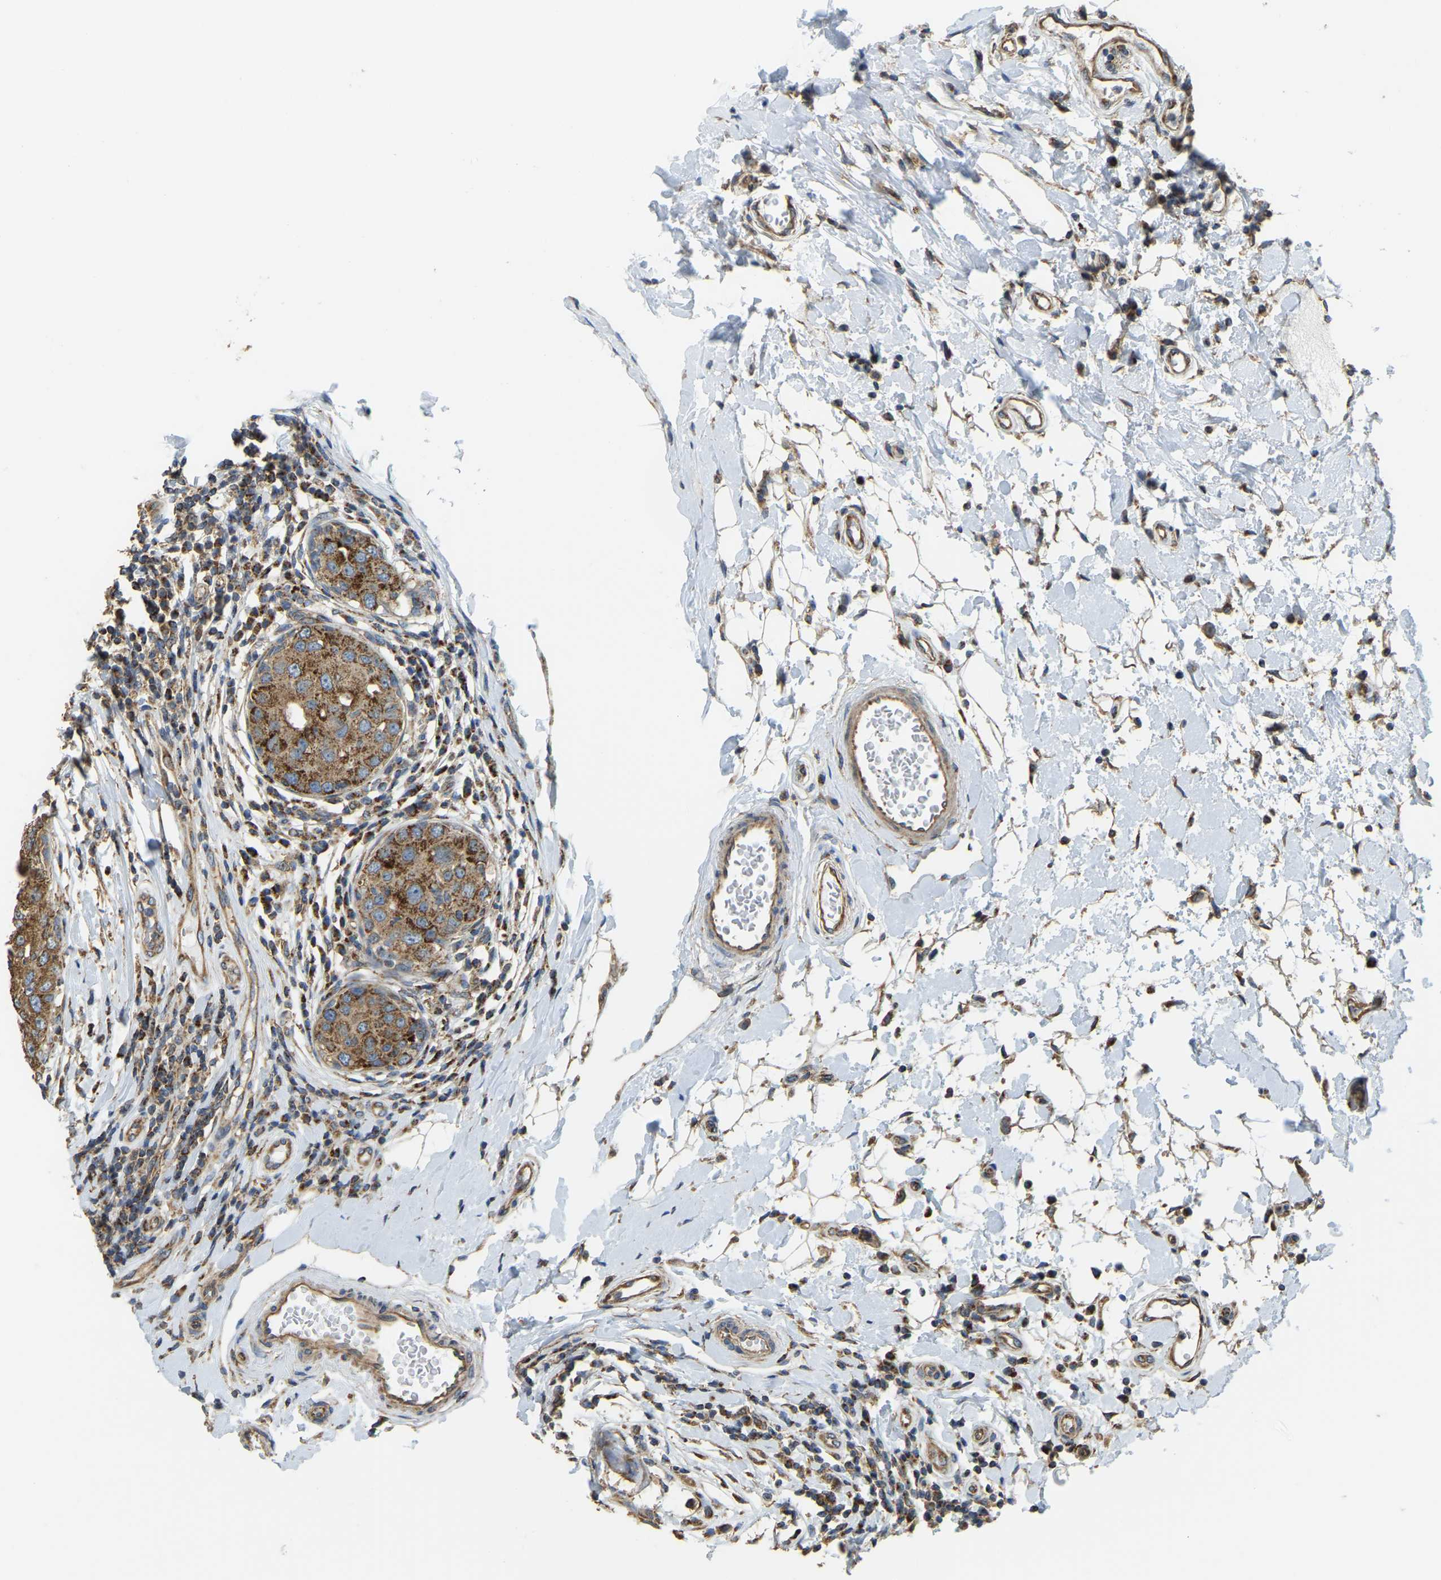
{"staining": {"intensity": "moderate", "quantity": ">75%", "location": "cytoplasmic/membranous"}, "tissue": "breast cancer", "cell_type": "Tumor cells", "image_type": "cancer", "snomed": [{"axis": "morphology", "description": "Duct carcinoma"}, {"axis": "topography", "description": "Breast"}], "caption": "Immunohistochemical staining of human infiltrating ductal carcinoma (breast) exhibits medium levels of moderate cytoplasmic/membranous protein positivity in approximately >75% of tumor cells. Nuclei are stained in blue.", "gene": "PSMD7", "patient": {"sex": "female", "age": 27}}